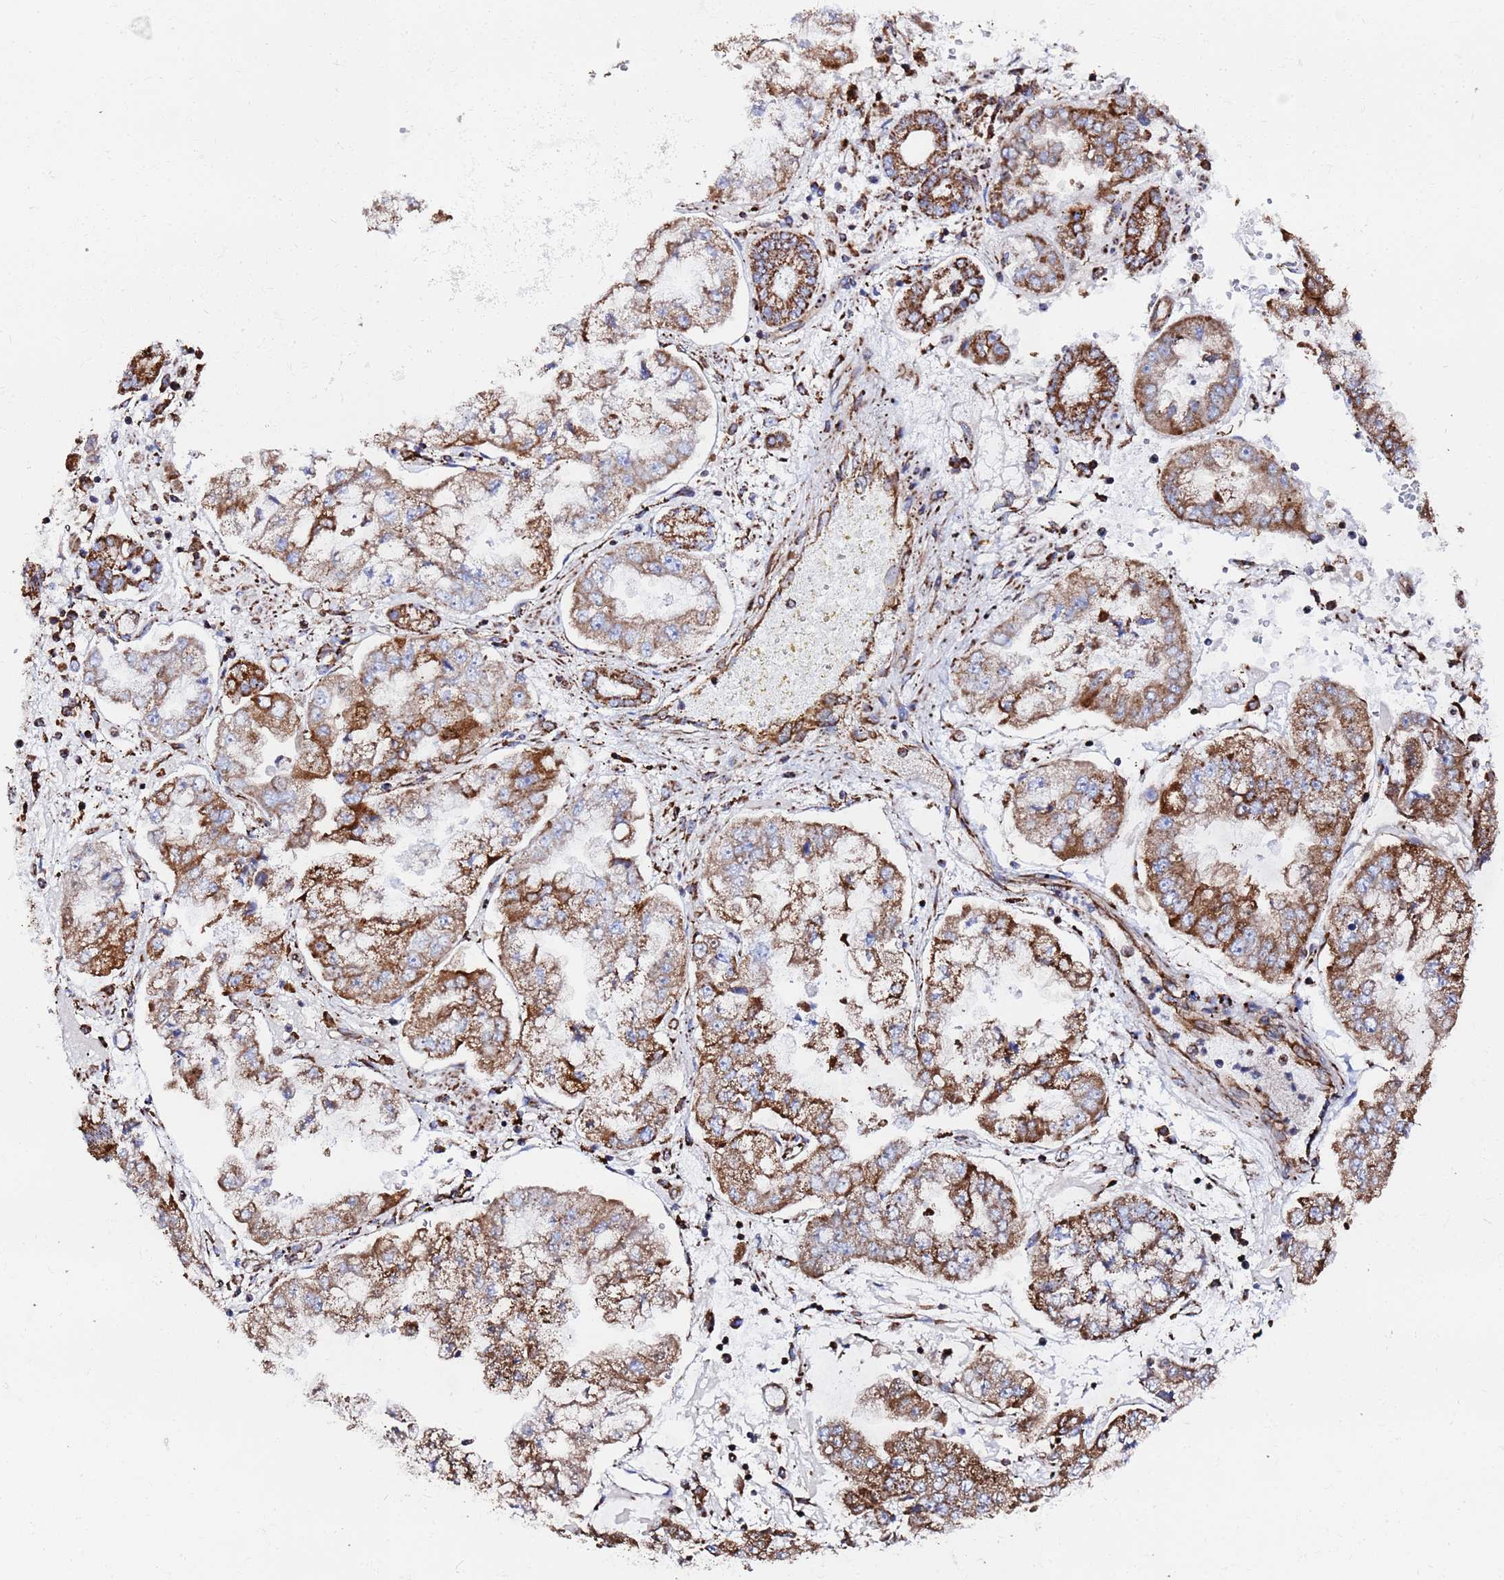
{"staining": {"intensity": "strong", "quantity": ">75%", "location": "cytoplasmic/membranous"}, "tissue": "stomach cancer", "cell_type": "Tumor cells", "image_type": "cancer", "snomed": [{"axis": "morphology", "description": "Adenocarcinoma, NOS"}, {"axis": "topography", "description": "Stomach"}], "caption": "Human stomach cancer stained with a brown dye shows strong cytoplasmic/membranous positive expression in approximately >75% of tumor cells.", "gene": "GLUD1", "patient": {"sex": "male", "age": 76}}